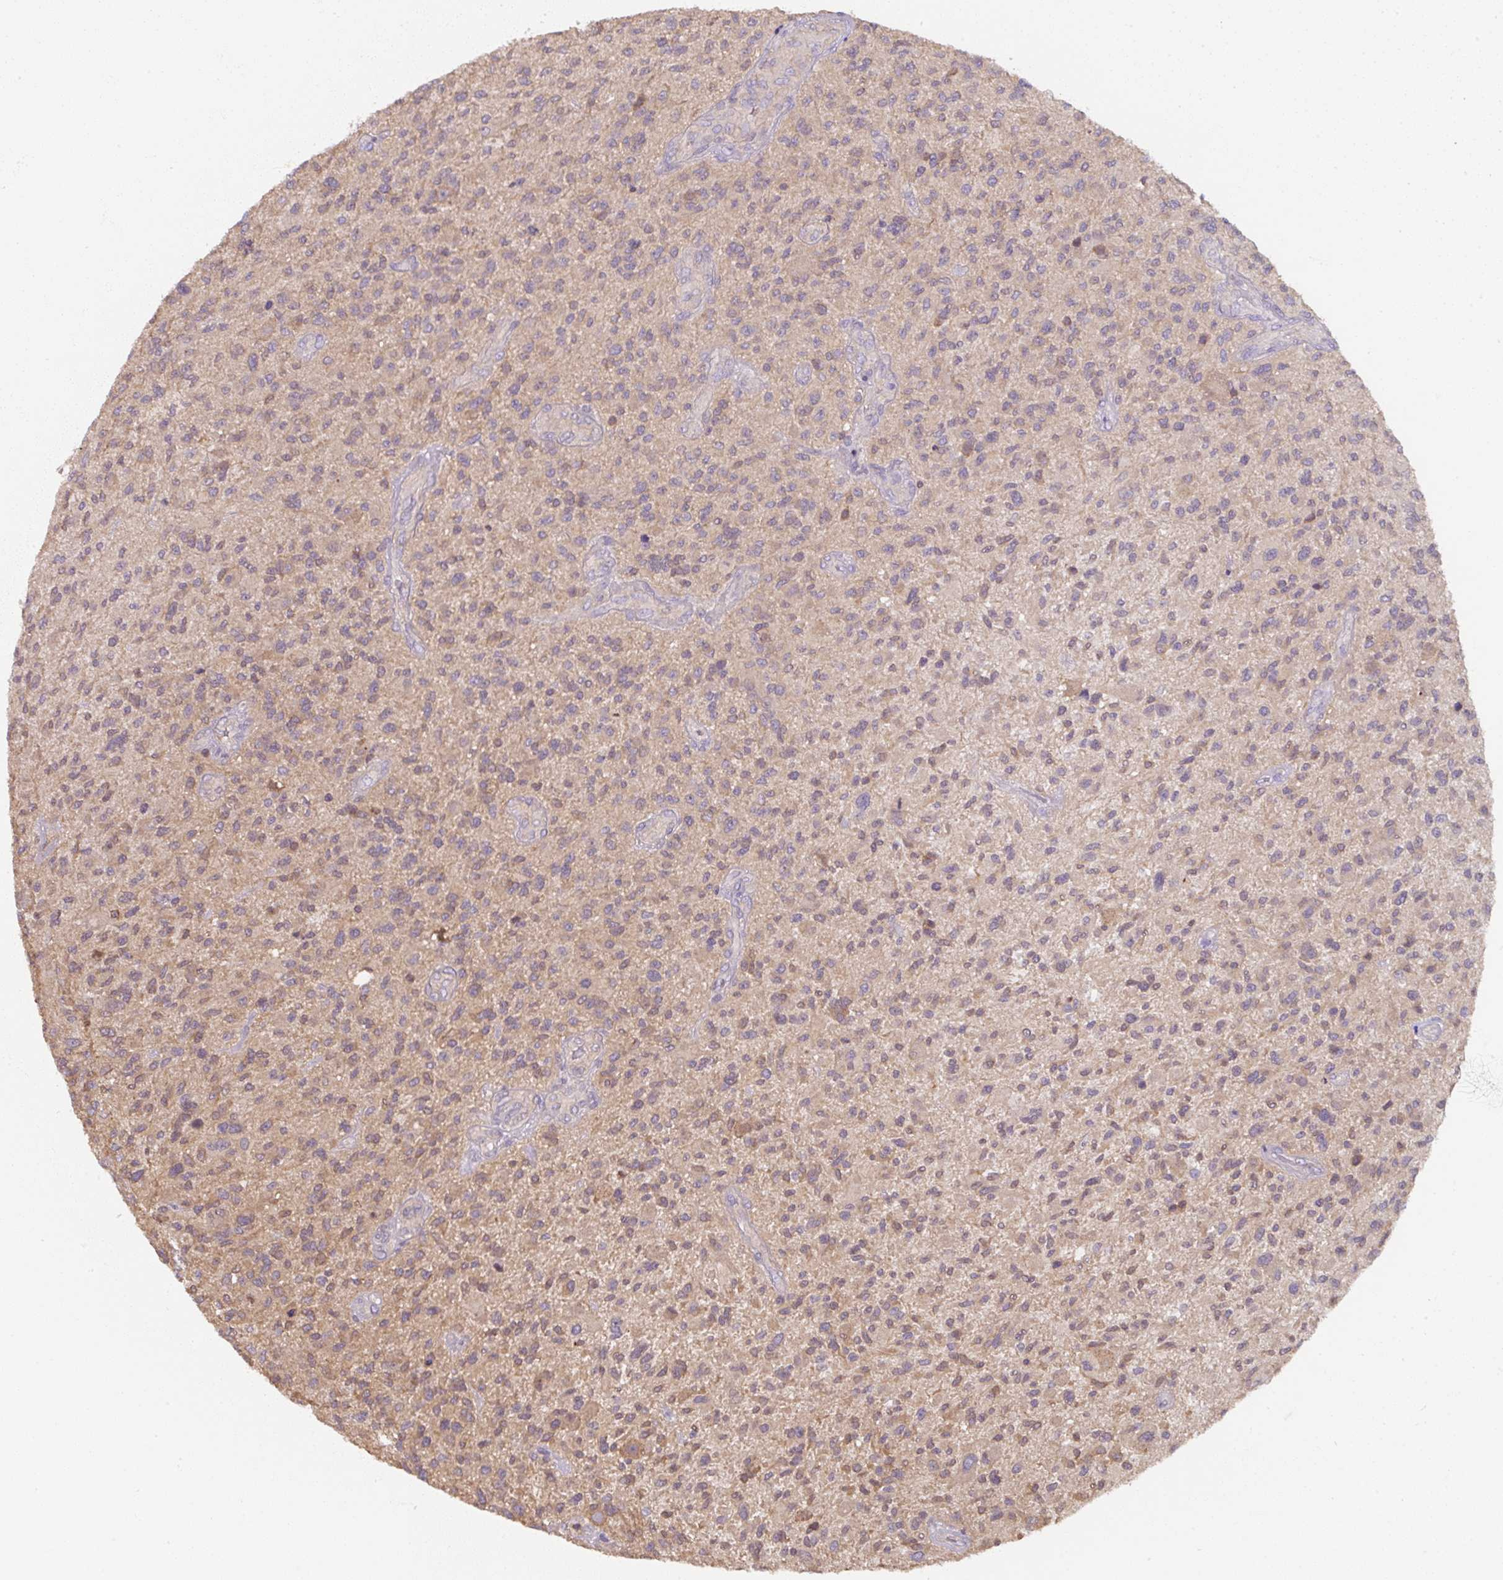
{"staining": {"intensity": "weak", "quantity": "25%-75%", "location": "cytoplasmic/membranous"}, "tissue": "glioma", "cell_type": "Tumor cells", "image_type": "cancer", "snomed": [{"axis": "morphology", "description": "Glioma, malignant, High grade"}, {"axis": "topography", "description": "Brain"}], "caption": "Brown immunohistochemical staining in human malignant high-grade glioma exhibits weak cytoplasmic/membranous staining in approximately 25%-75% of tumor cells.", "gene": "ST13", "patient": {"sex": "male", "age": 47}}